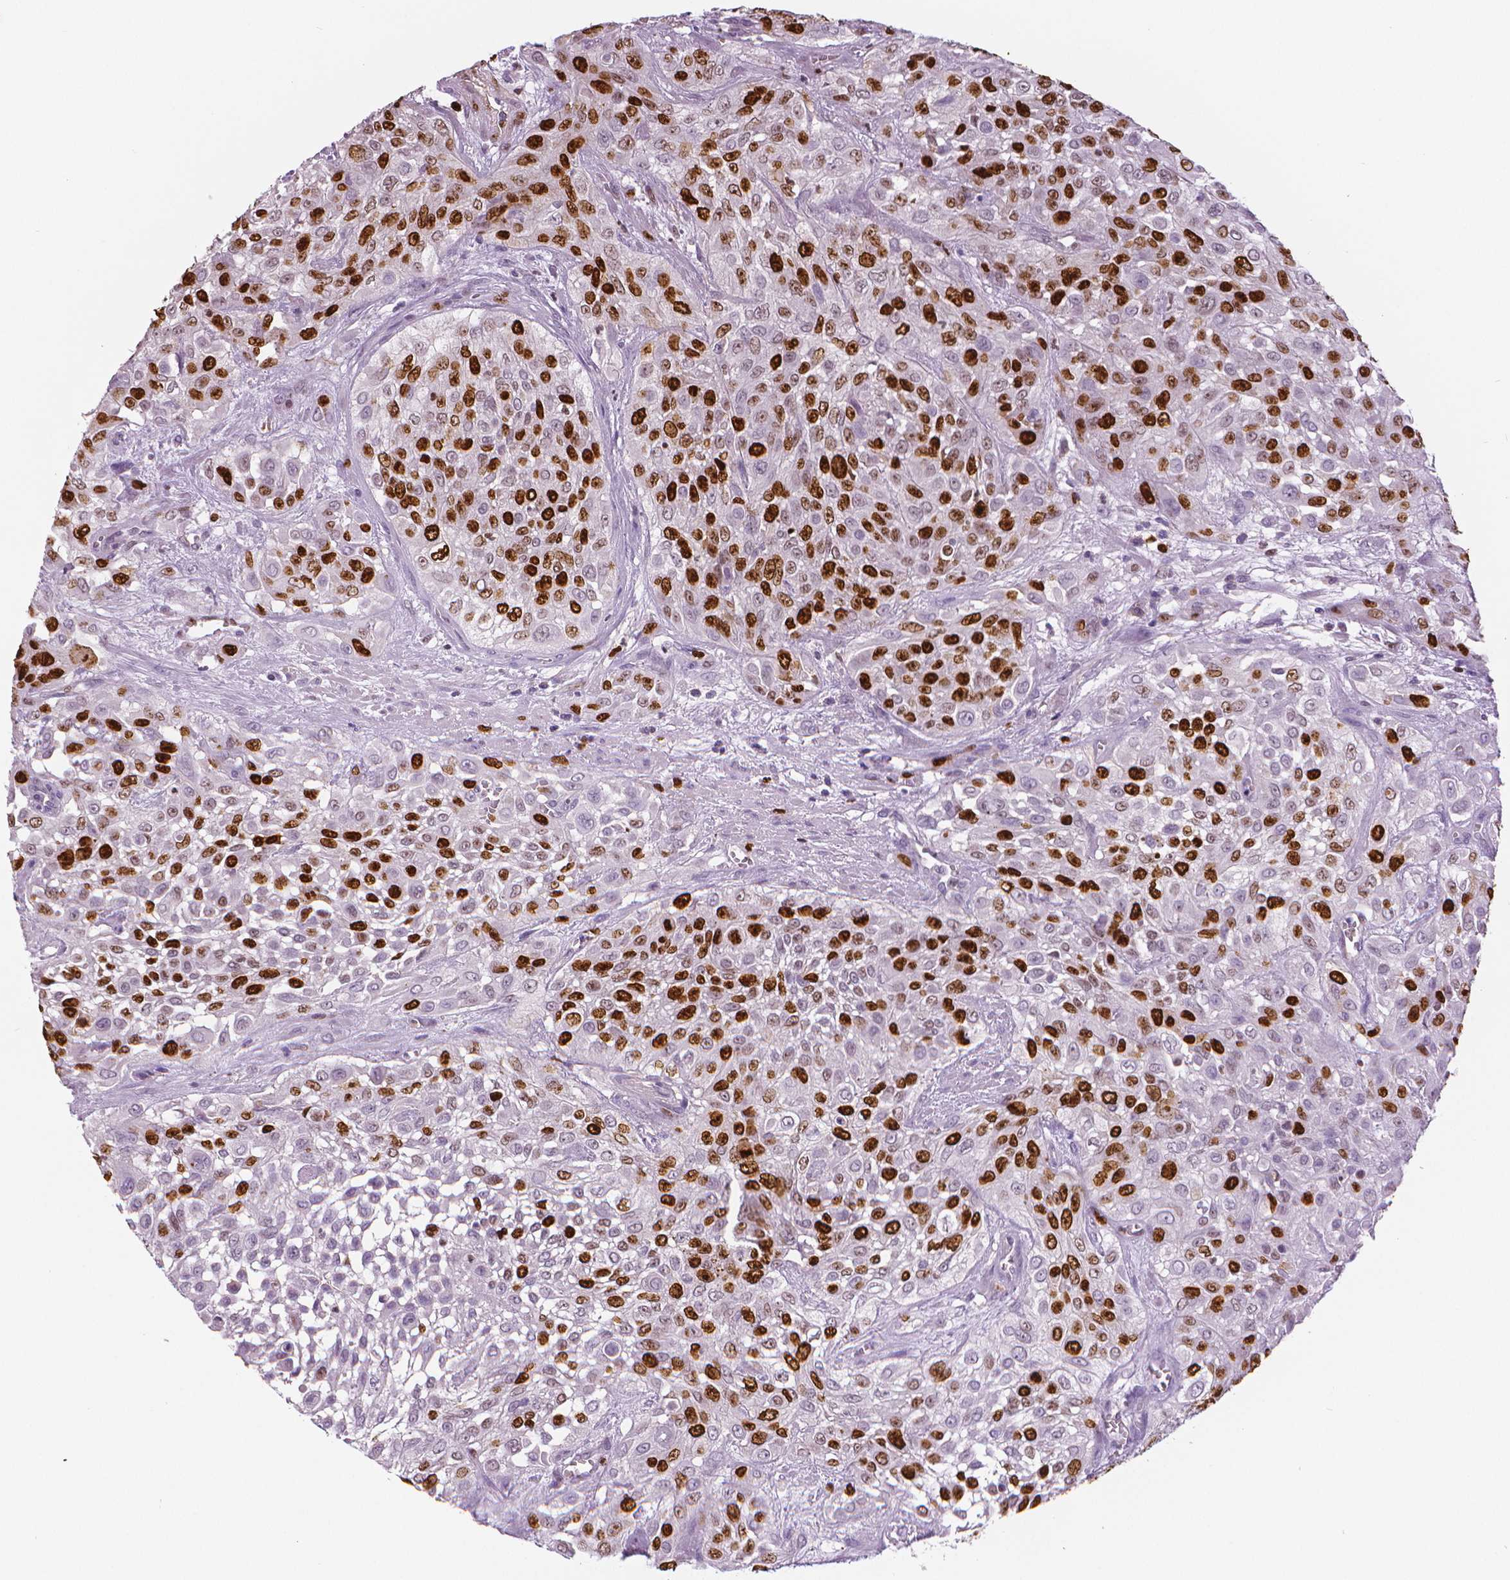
{"staining": {"intensity": "strong", "quantity": "25%-75%", "location": "nuclear"}, "tissue": "urothelial cancer", "cell_type": "Tumor cells", "image_type": "cancer", "snomed": [{"axis": "morphology", "description": "Urothelial carcinoma, High grade"}, {"axis": "topography", "description": "Urinary bladder"}], "caption": "Urothelial carcinoma (high-grade) tissue displays strong nuclear staining in approximately 25%-75% of tumor cells, visualized by immunohistochemistry.", "gene": "MKI67", "patient": {"sex": "male", "age": 57}}